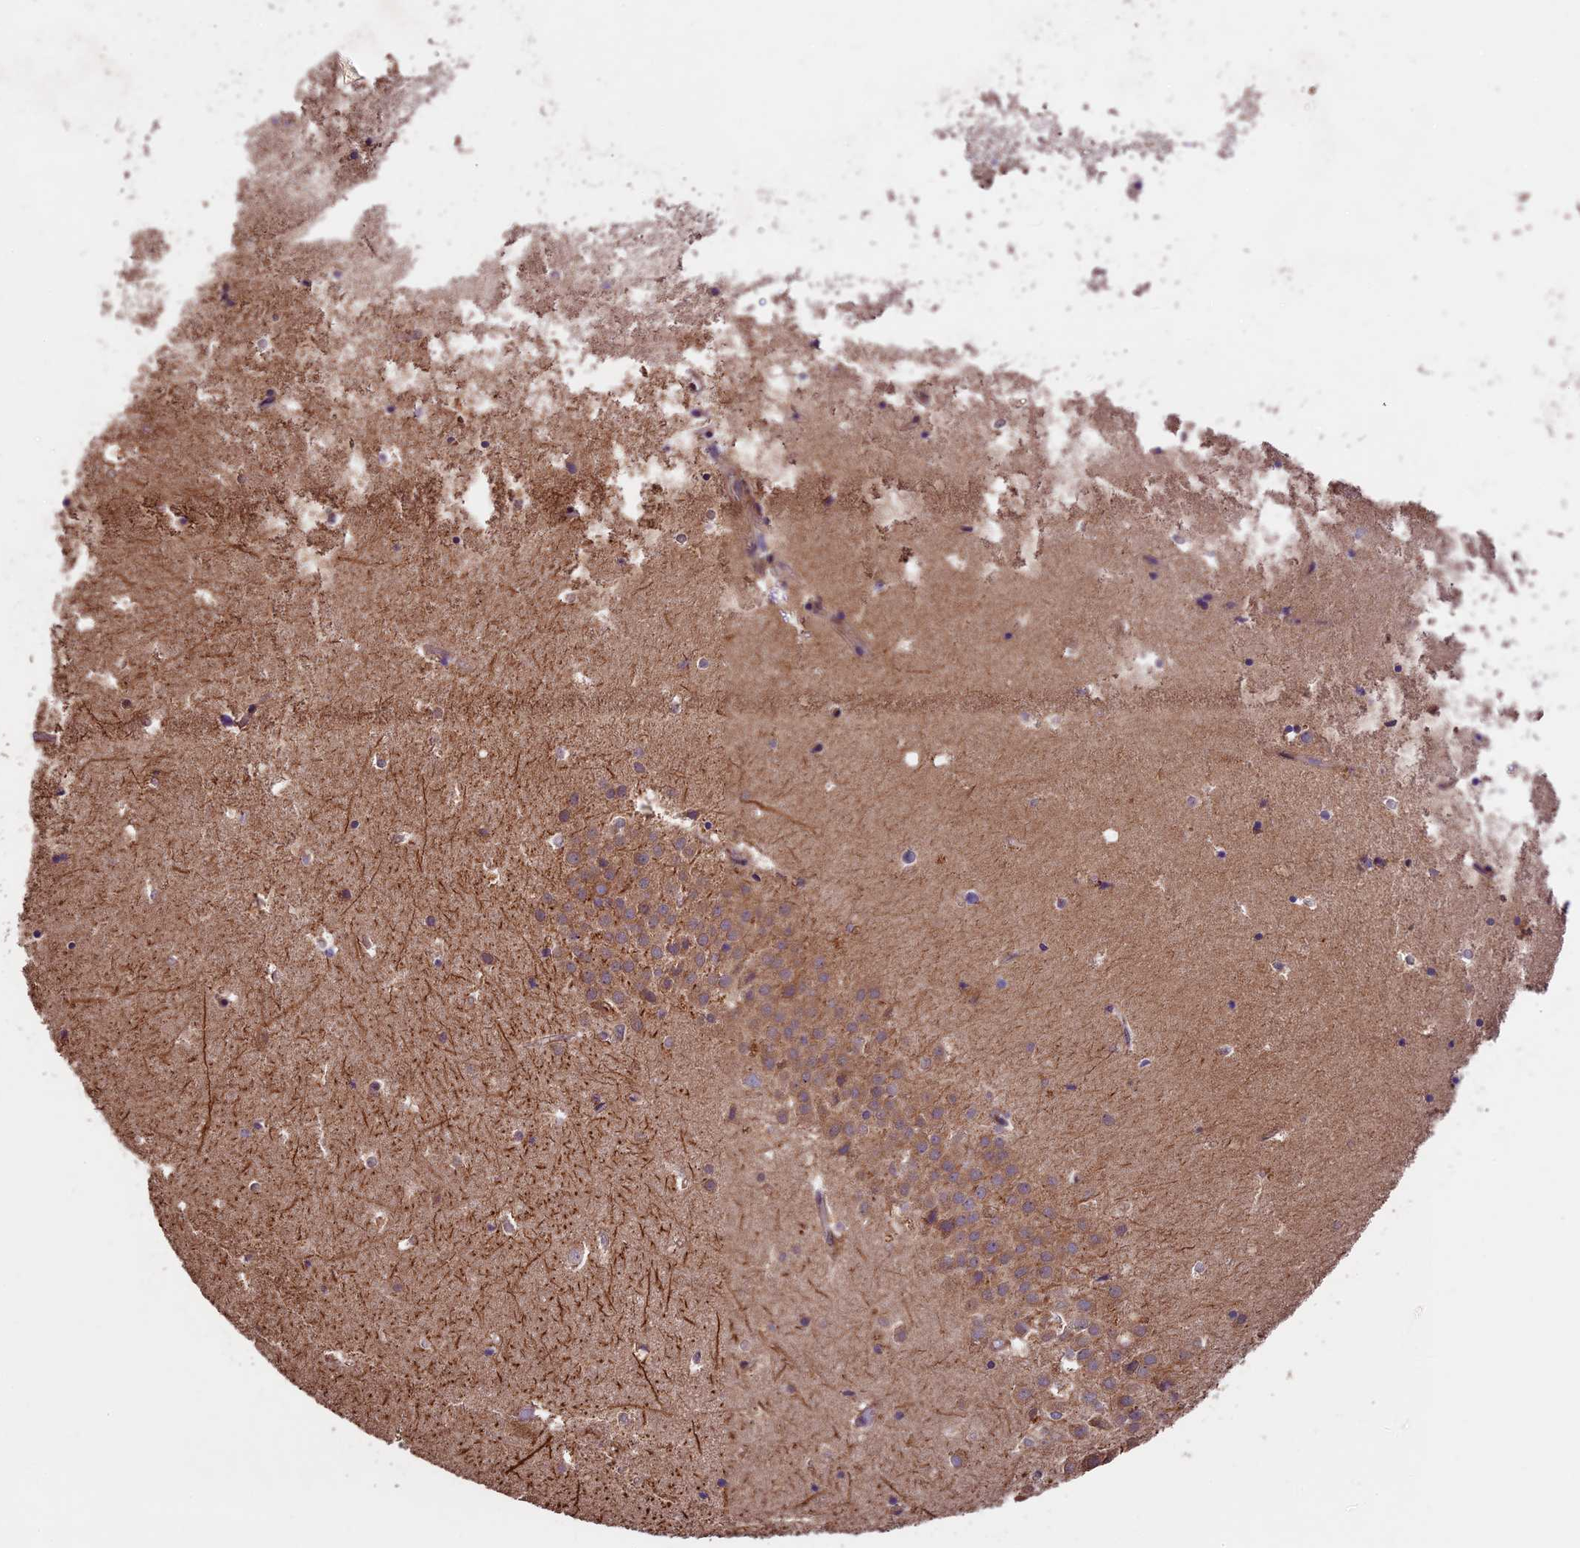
{"staining": {"intensity": "weak", "quantity": "<25%", "location": "cytoplasmic/membranous,nuclear"}, "tissue": "hippocampus", "cell_type": "Glial cells", "image_type": "normal", "snomed": [{"axis": "morphology", "description": "Normal tissue, NOS"}, {"axis": "topography", "description": "Hippocampus"}], "caption": "This is an immunohistochemistry micrograph of normal human hippocampus. There is no positivity in glial cells.", "gene": "SBNO2", "patient": {"sex": "female", "age": 52}}